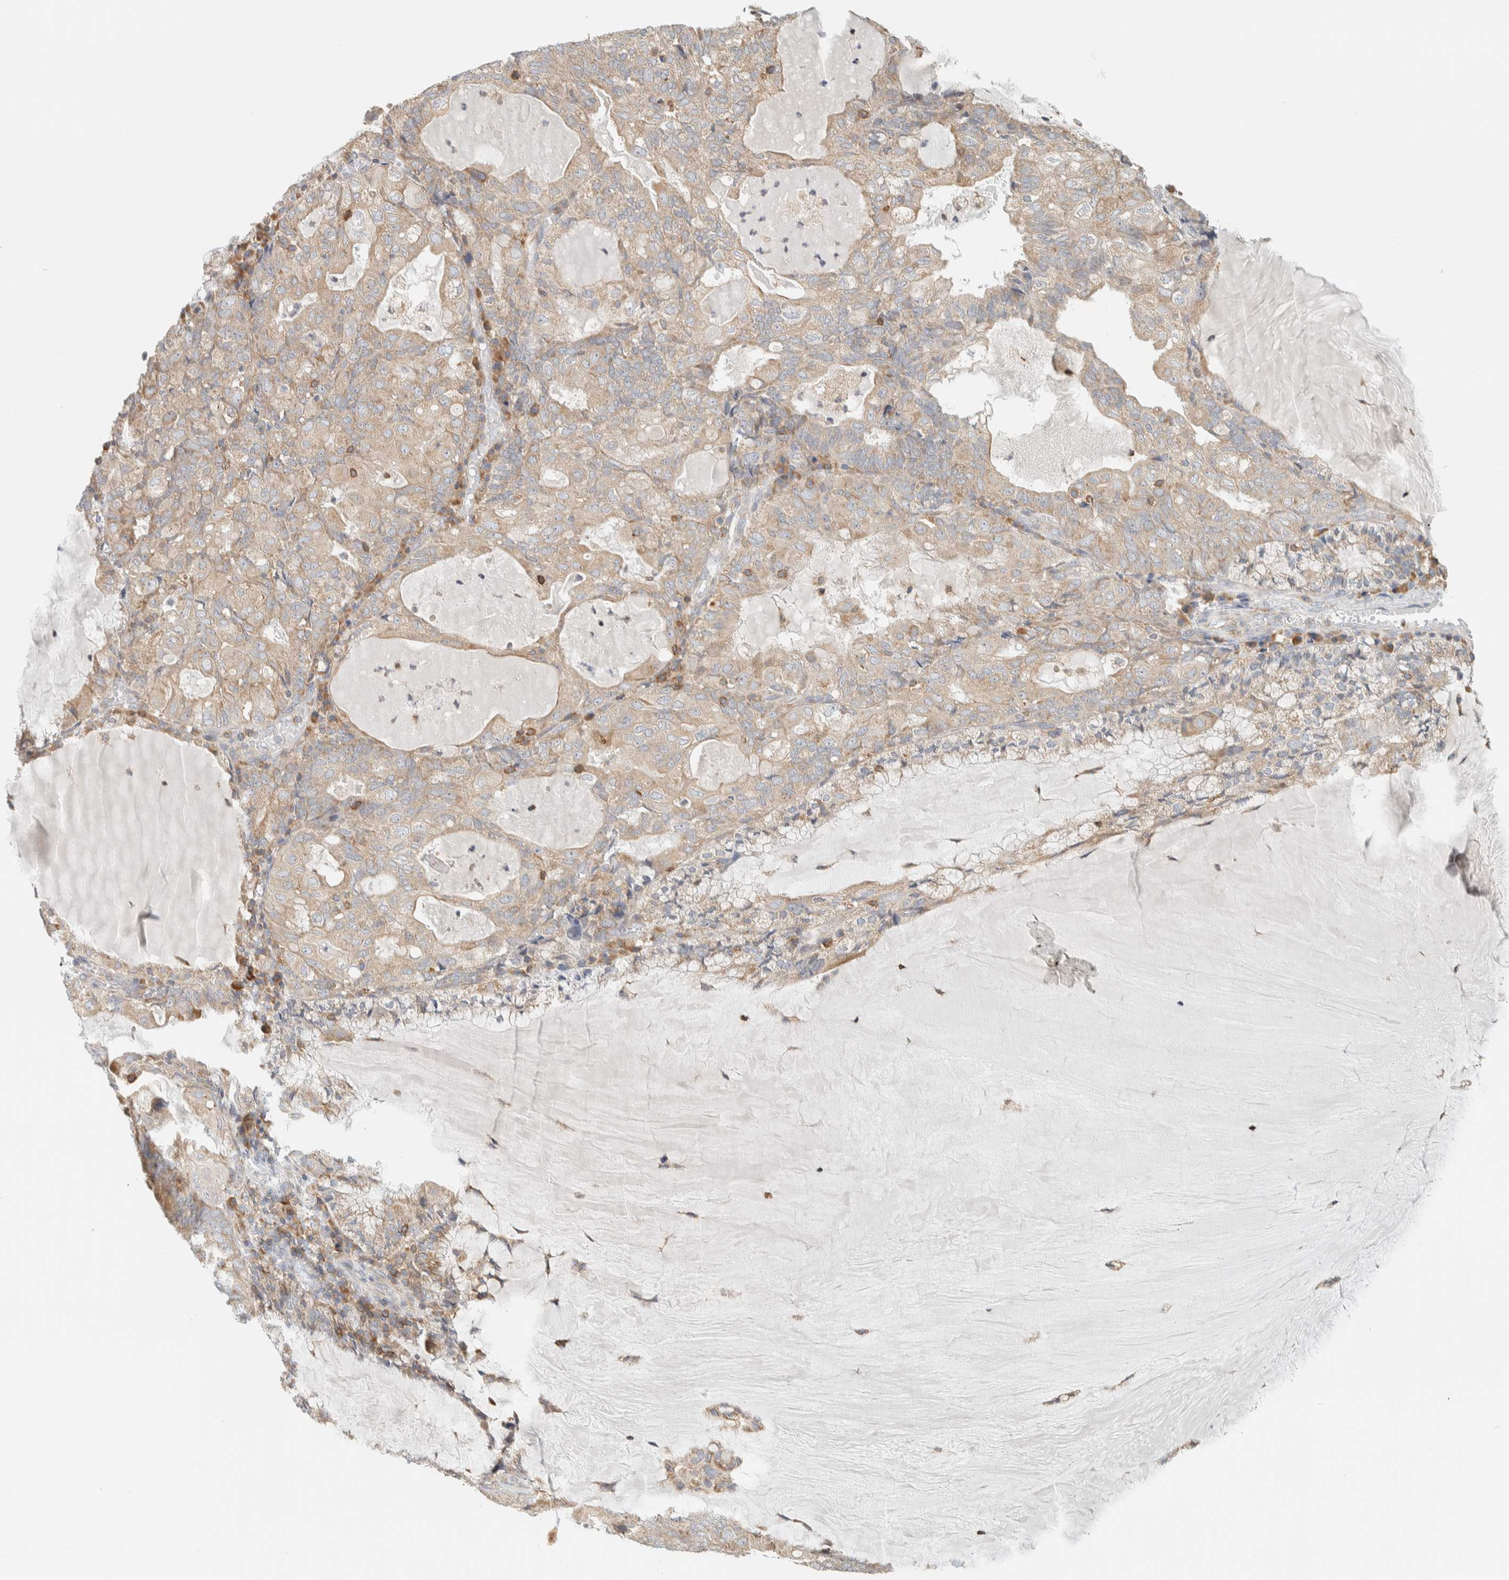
{"staining": {"intensity": "weak", "quantity": ">75%", "location": "cytoplasmic/membranous"}, "tissue": "endometrial cancer", "cell_type": "Tumor cells", "image_type": "cancer", "snomed": [{"axis": "morphology", "description": "Adenocarcinoma, NOS"}, {"axis": "topography", "description": "Endometrium"}], "caption": "Protein expression analysis of endometrial adenocarcinoma displays weak cytoplasmic/membranous expression in about >75% of tumor cells. The protein of interest is shown in brown color, while the nuclei are stained blue.", "gene": "CCDC57", "patient": {"sex": "female", "age": 81}}